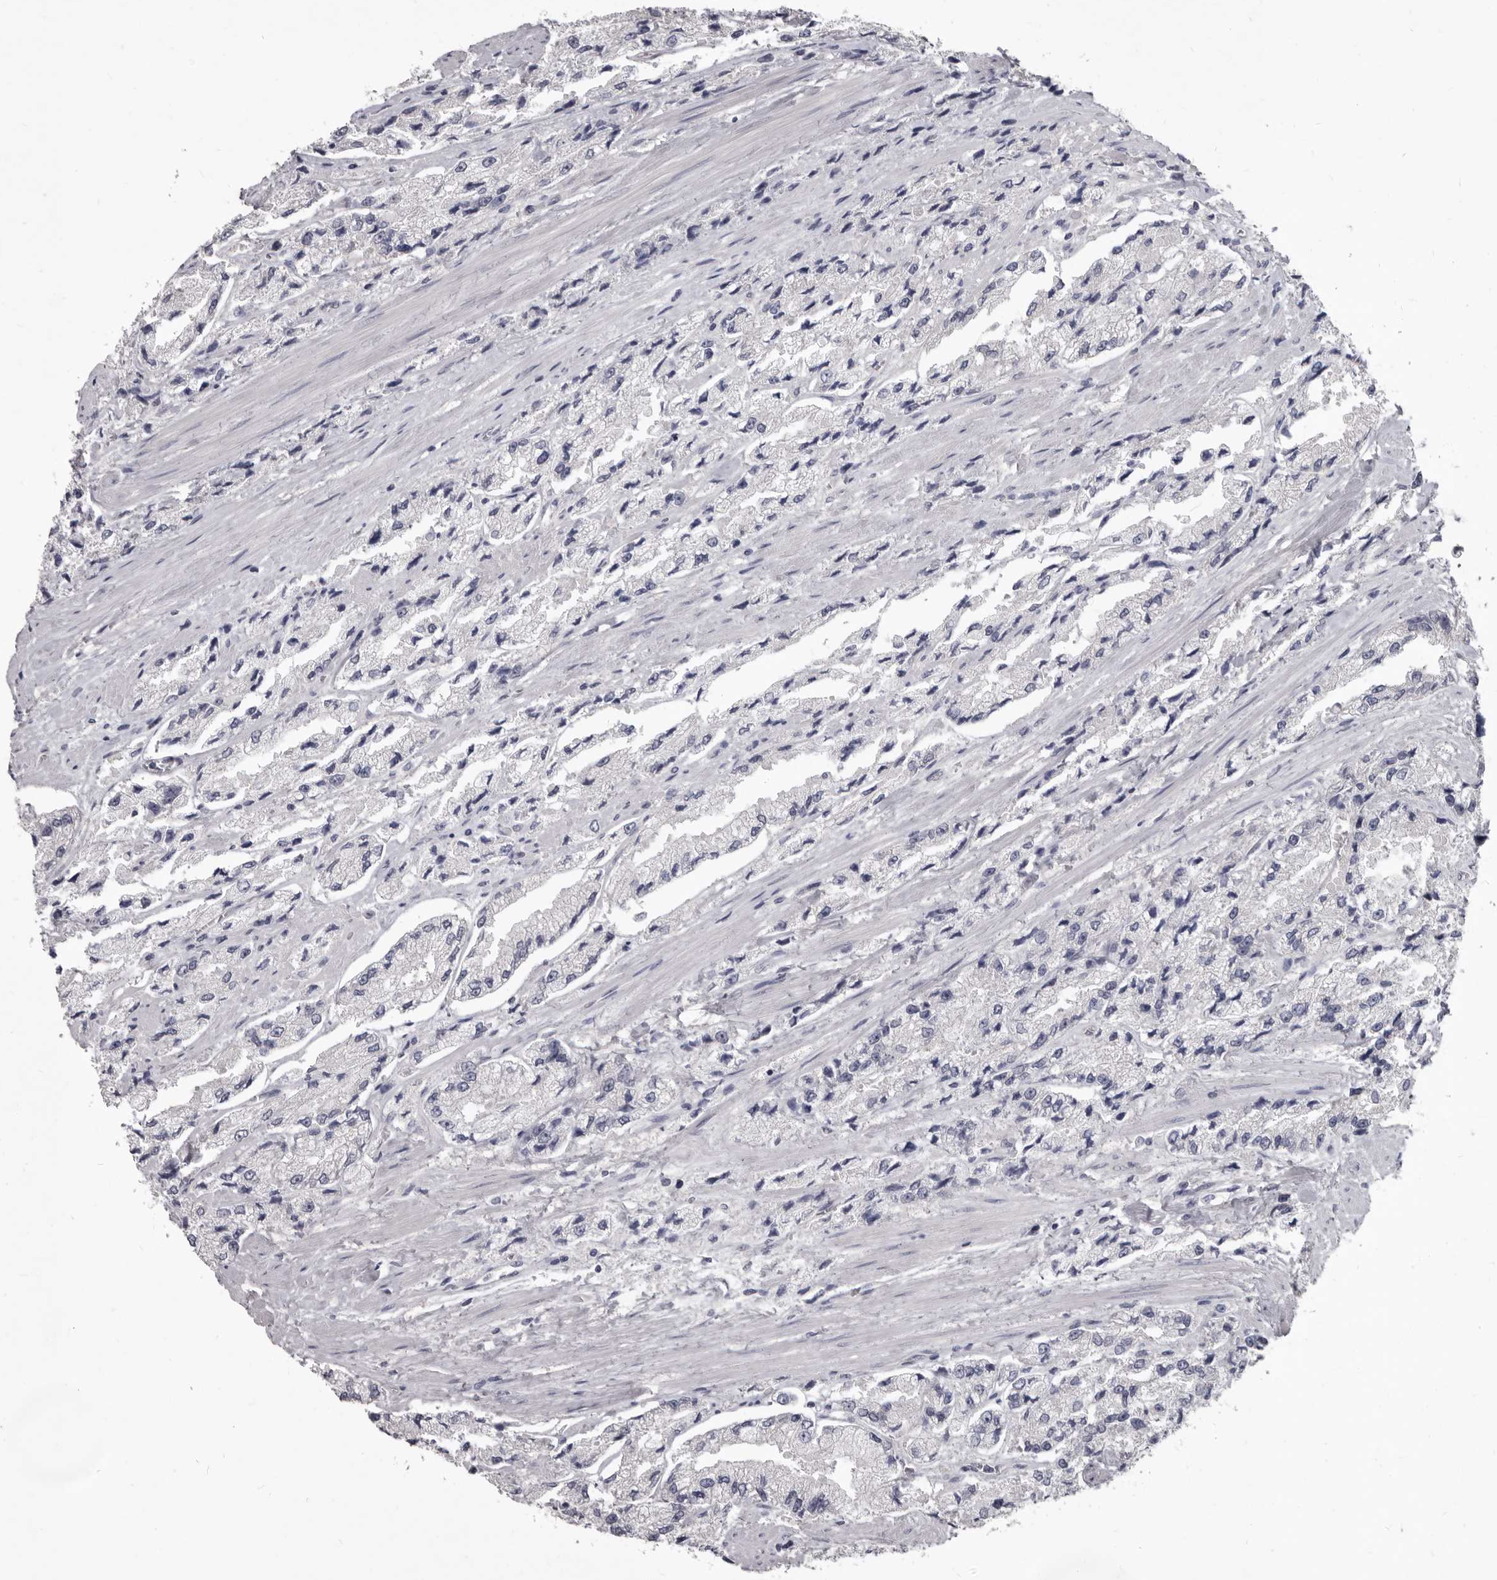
{"staining": {"intensity": "negative", "quantity": "none", "location": "none"}, "tissue": "prostate cancer", "cell_type": "Tumor cells", "image_type": "cancer", "snomed": [{"axis": "morphology", "description": "Adenocarcinoma, High grade"}, {"axis": "topography", "description": "Prostate"}], "caption": "The histopathology image demonstrates no significant positivity in tumor cells of adenocarcinoma (high-grade) (prostate). Brightfield microscopy of immunohistochemistry stained with DAB (brown) and hematoxylin (blue), captured at high magnification.", "gene": "GSK3B", "patient": {"sex": "male", "age": 58}}